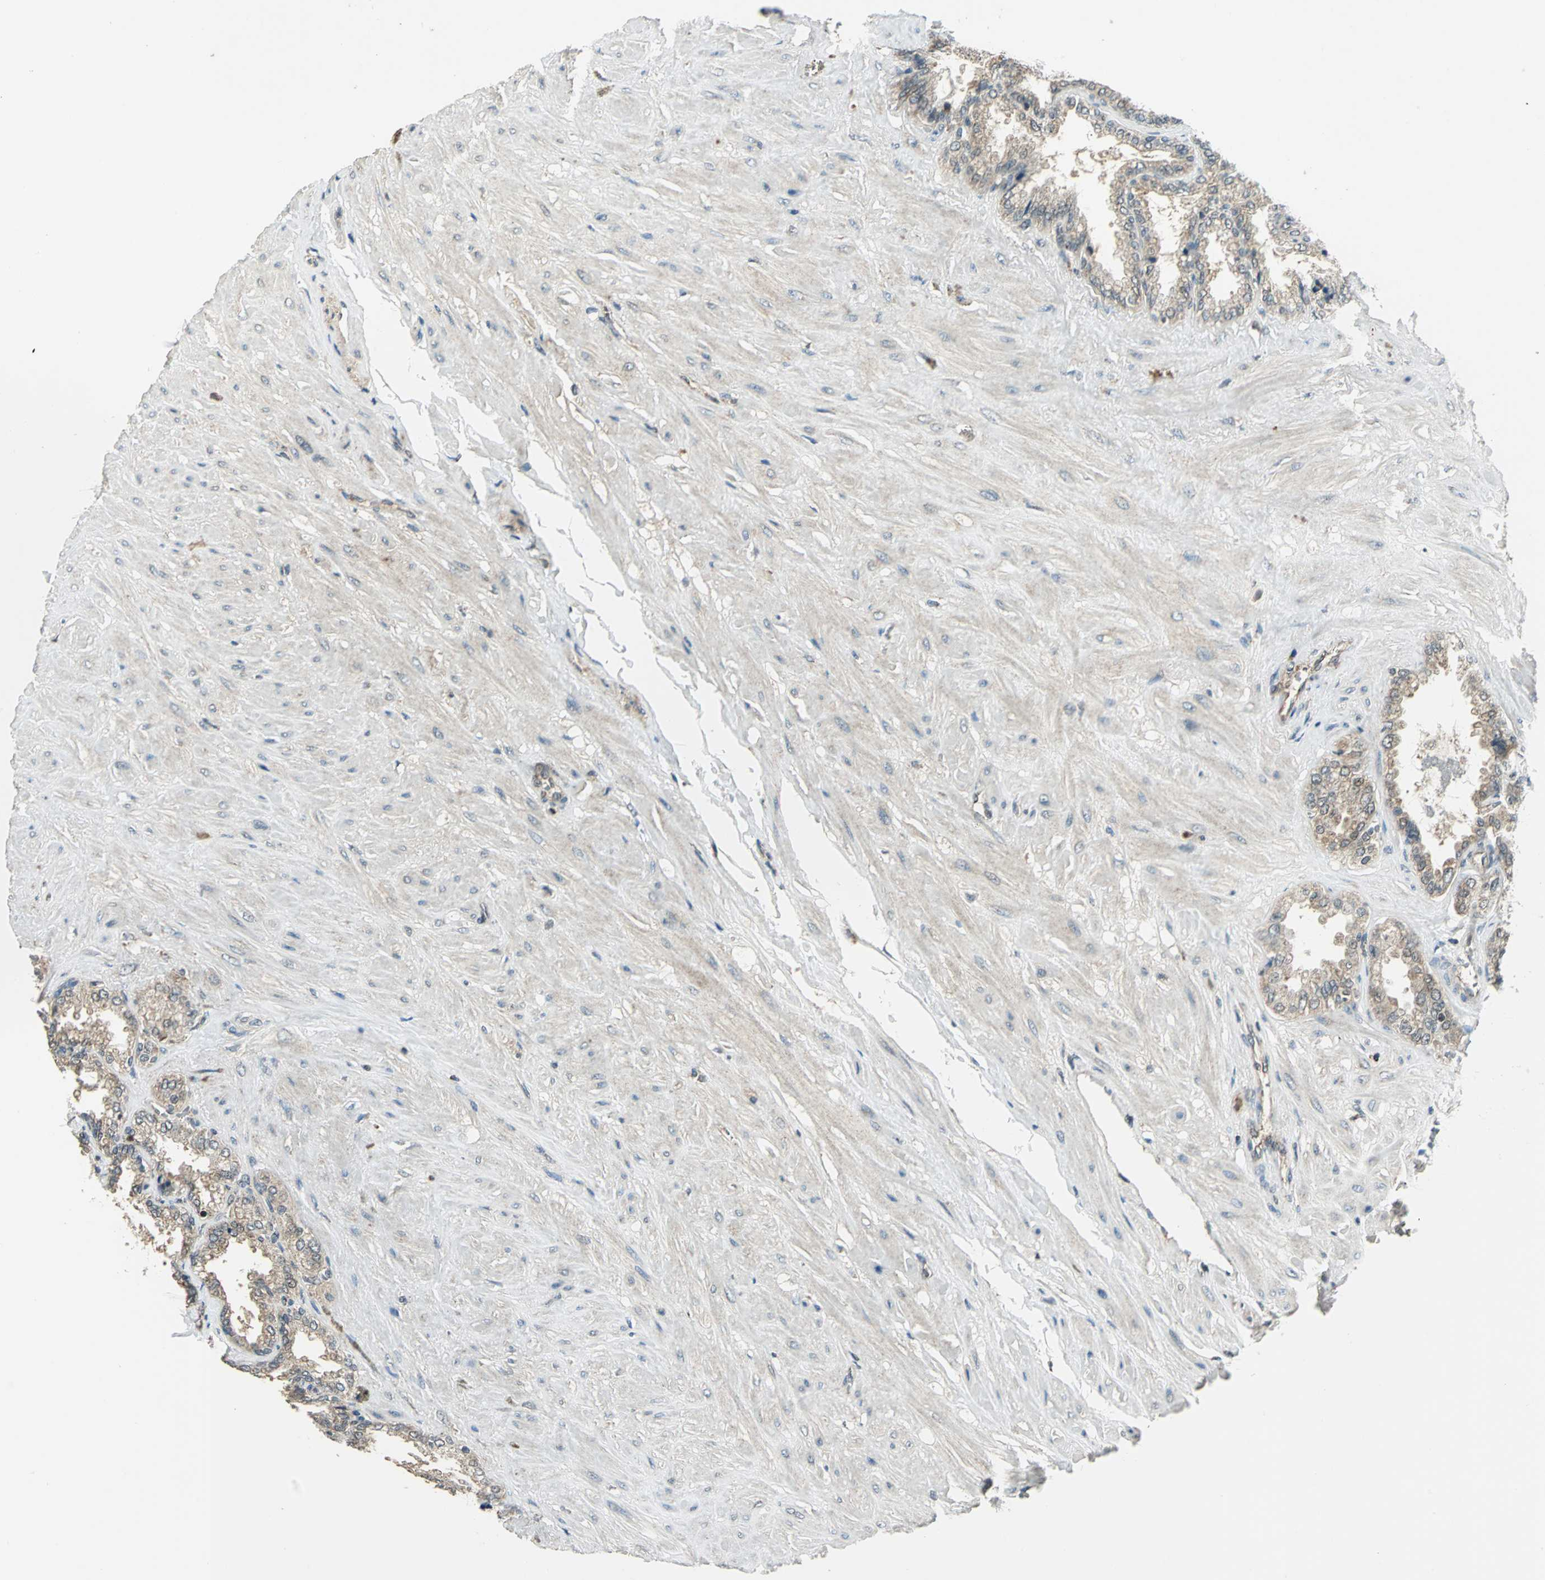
{"staining": {"intensity": "moderate", "quantity": ">75%", "location": "cytoplasmic/membranous"}, "tissue": "seminal vesicle", "cell_type": "Glandular cells", "image_type": "normal", "snomed": [{"axis": "morphology", "description": "Normal tissue, NOS"}, {"axis": "topography", "description": "Seminal veicle"}], "caption": "Moderate cytoplasmic/membranous staining is identified in about >75% of glandular cells in benign seminal vesicle. Using DAB (brown) and hematoxylin (blue) stains, captured at high magnification using brightfield microscopy.", "gene": "NUDT2", "patient": {"sex": "male", "age": 46}}